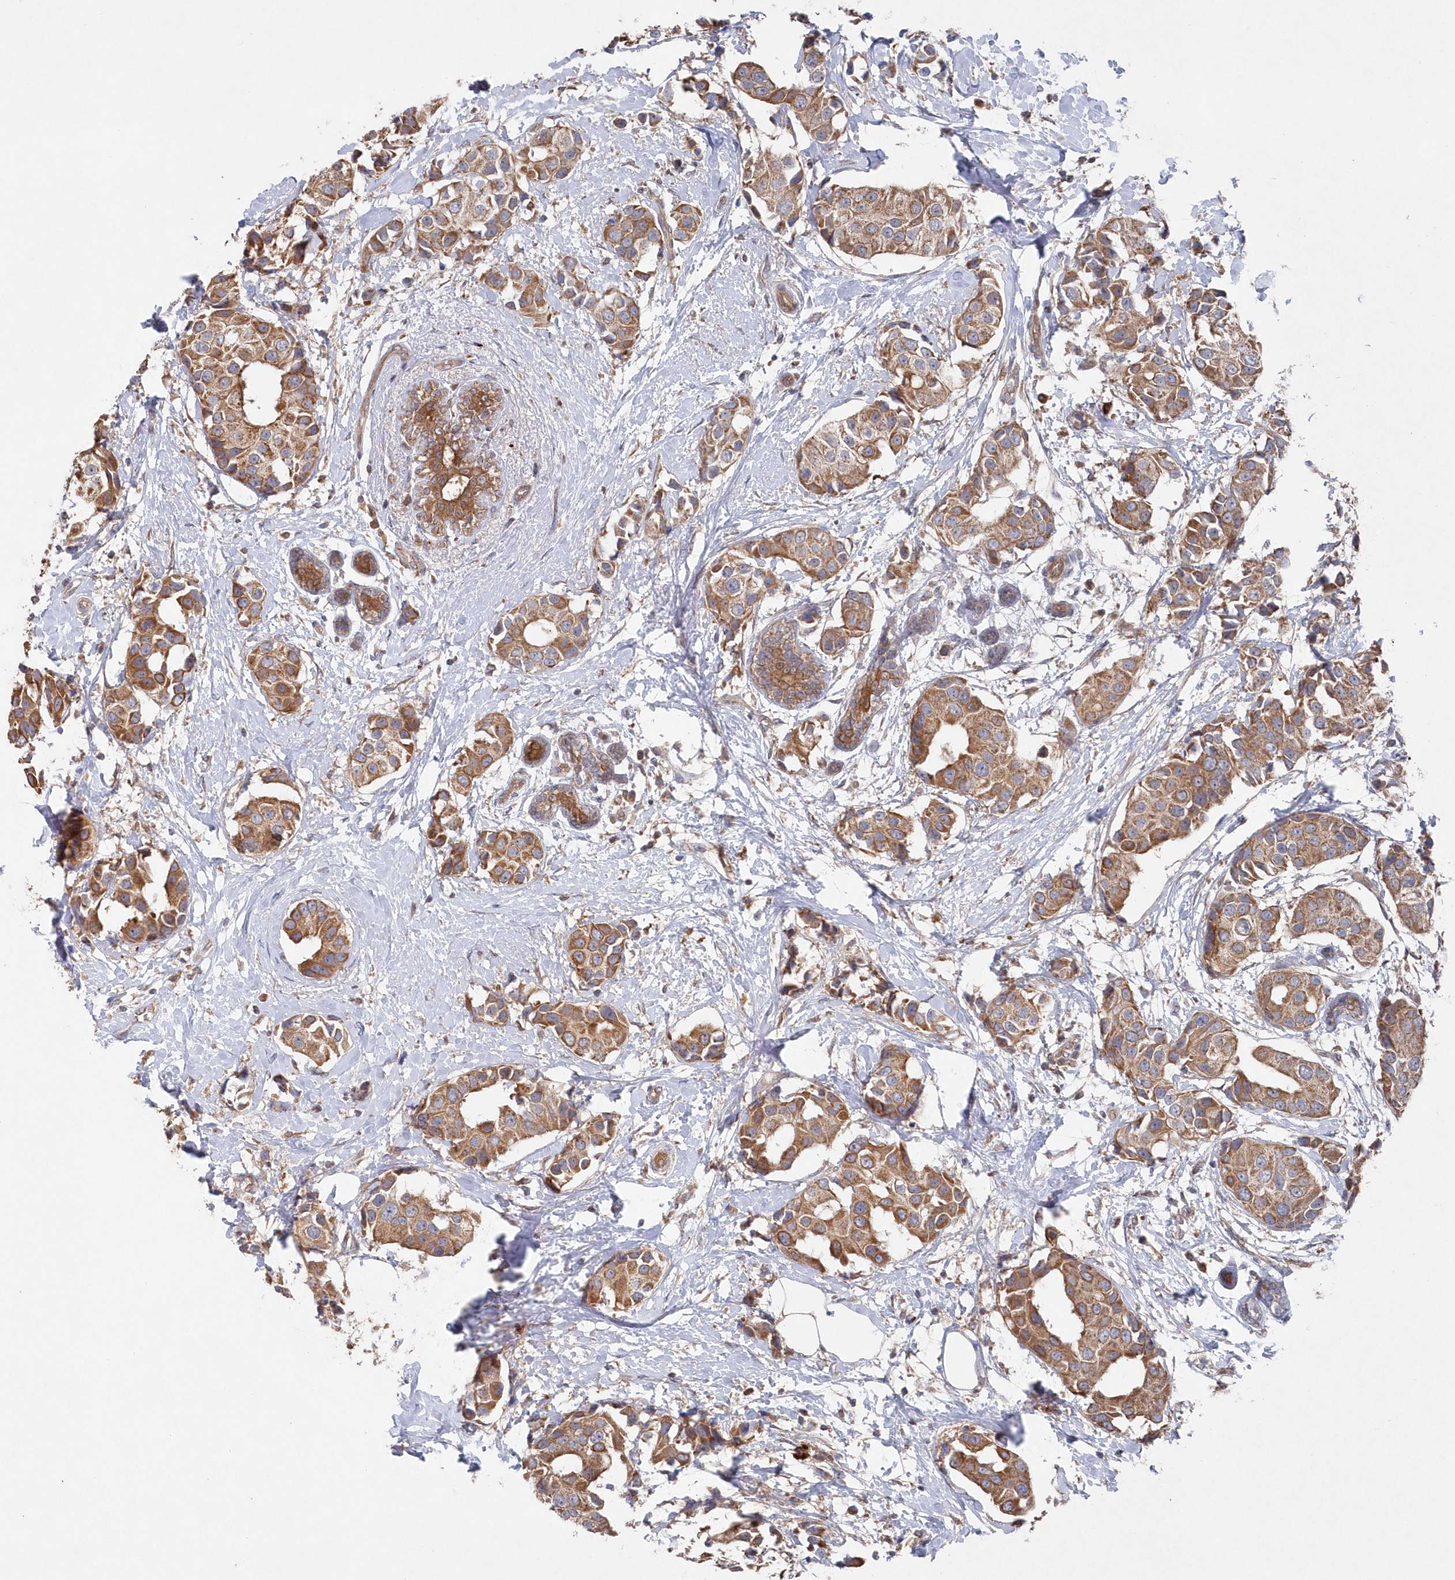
{"staining": {"intensity": "moderate", "quantity": ">75%", "location": "cytoplasmic/membranous"}, "tissue": "breast cancer", "cell_type": "Tumor cells", "image_type": "cancer", "snomed": [{"axis": "morphology", "description": "Normal tissue, NOS"}, {"axis": "morphology", "description": "Duct carcinoma"}, {"axis": "topography", "description": "Breast"}], "caption": "Infiltrating ductal carcinoma (breast) was stained to show a protein in brown. There is medium levels of moderate cytoplasmic/membranous staining in approximately >75% of tumor cells. (Brightfield microscopy of DAB IHC at high magnification).", "gene": "ASNSD1", "patient": {"sex": "female", "age": 39}}